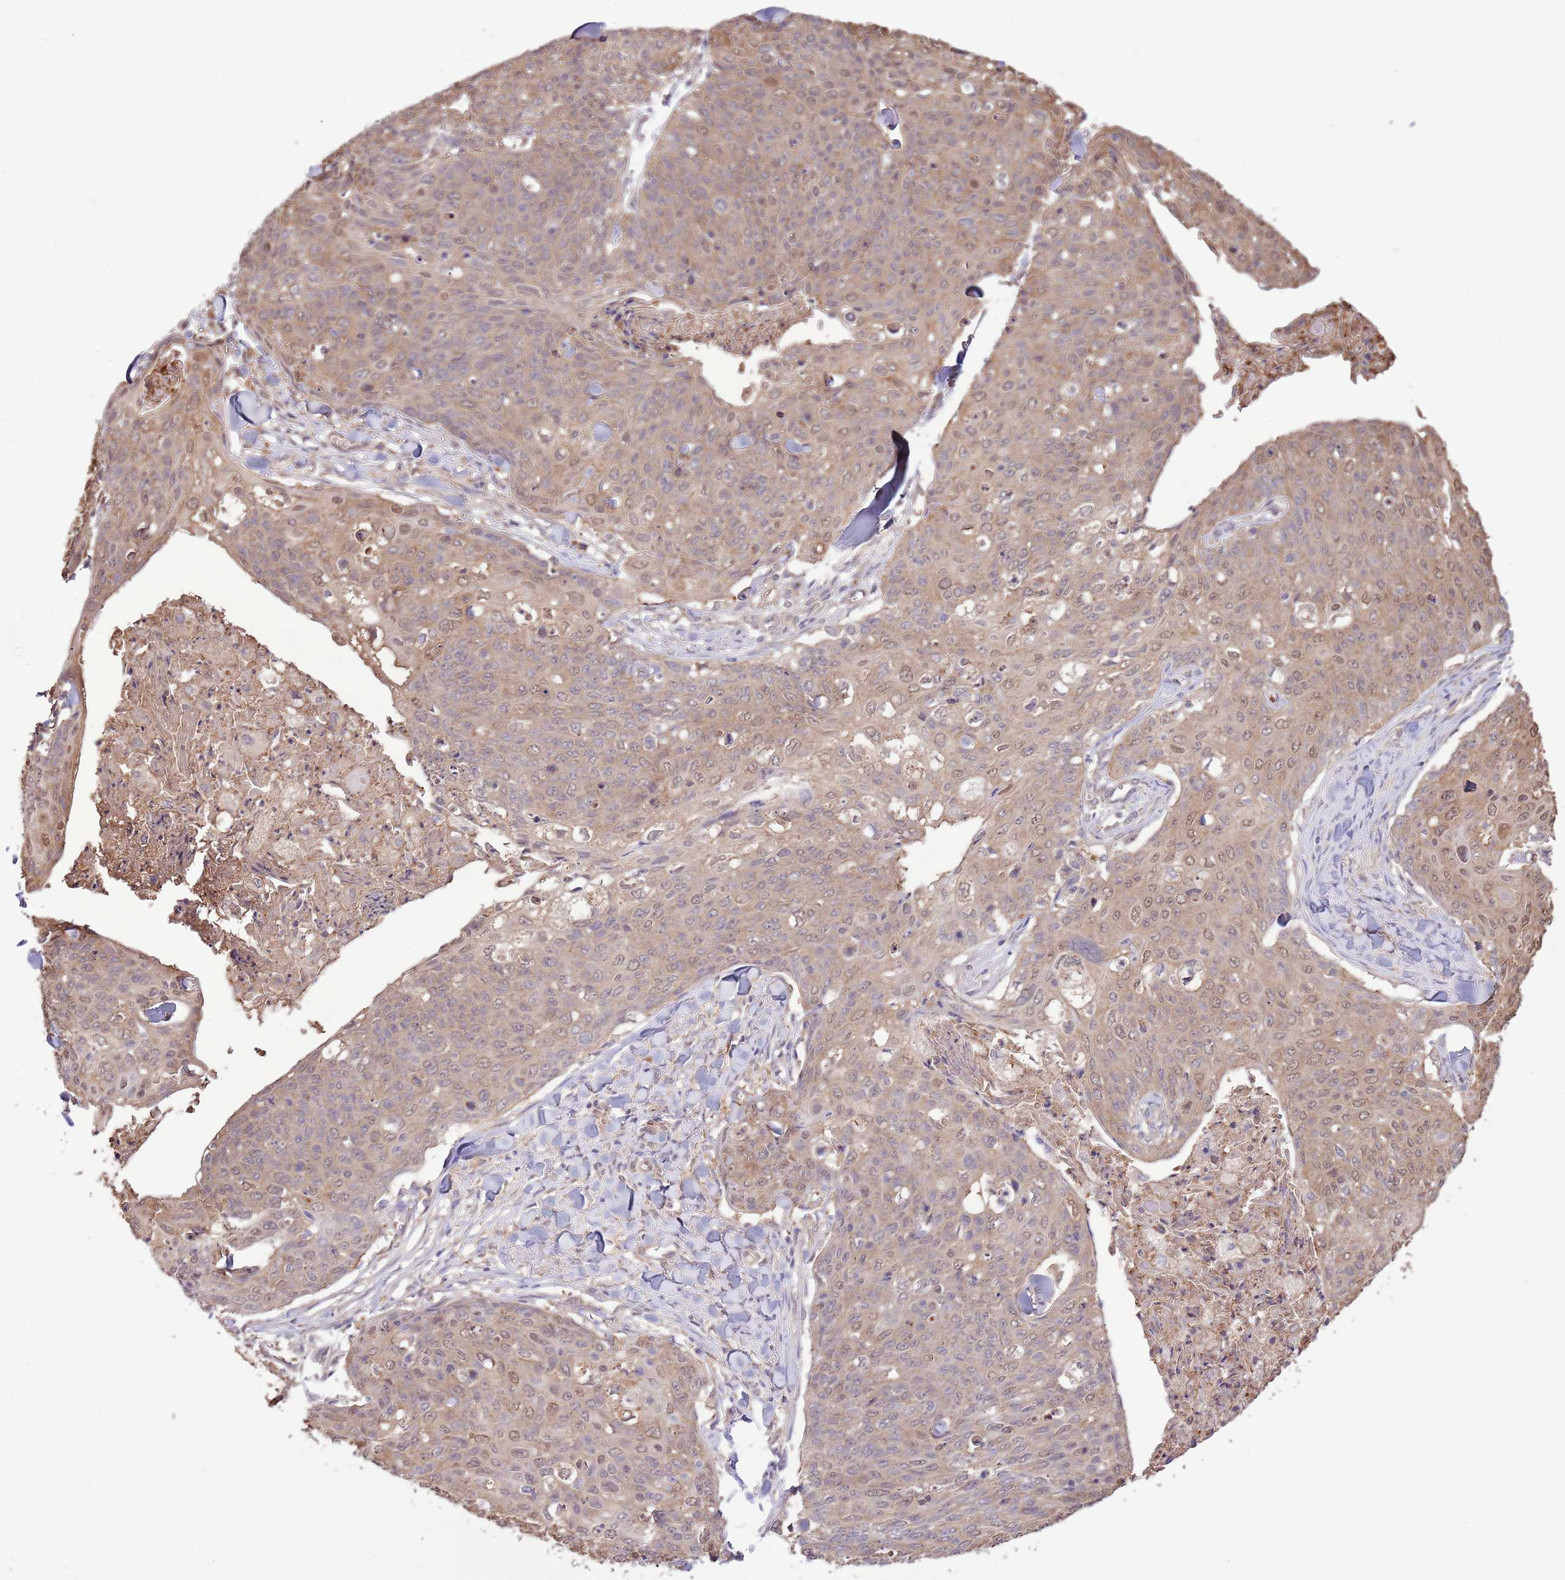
{"staining": {"intensity": "weak", "quantity": "25%-75%", "location": "cytoplasmic/membranous,nuclear"}, "tissue": "skin cancer", "cell_type": "Tumor cells", "image_type": "cancer", "snomed": [{"axis": "morphology", "description": "Squamous cell carcinoma, NOS"}, {"axis": "topography", "description": "Skin"}, {"axis": "topography", "description": "Vulva"}], "caption": "Immunohistochemistry (IHC) histopathology image of neoplastic tissue: human skin cancer (squamous cell carcinoma) stained using immunohistochemistry displays low levels of weak protein expression localized specifically in the cytoplasmic/membranous and nuclear of tumor cells, appearing as a cytoplasmic/membranous and nuclear brown color.", "gene": "AMIGO1", "patient": {"sex": "female", "age": 85}}